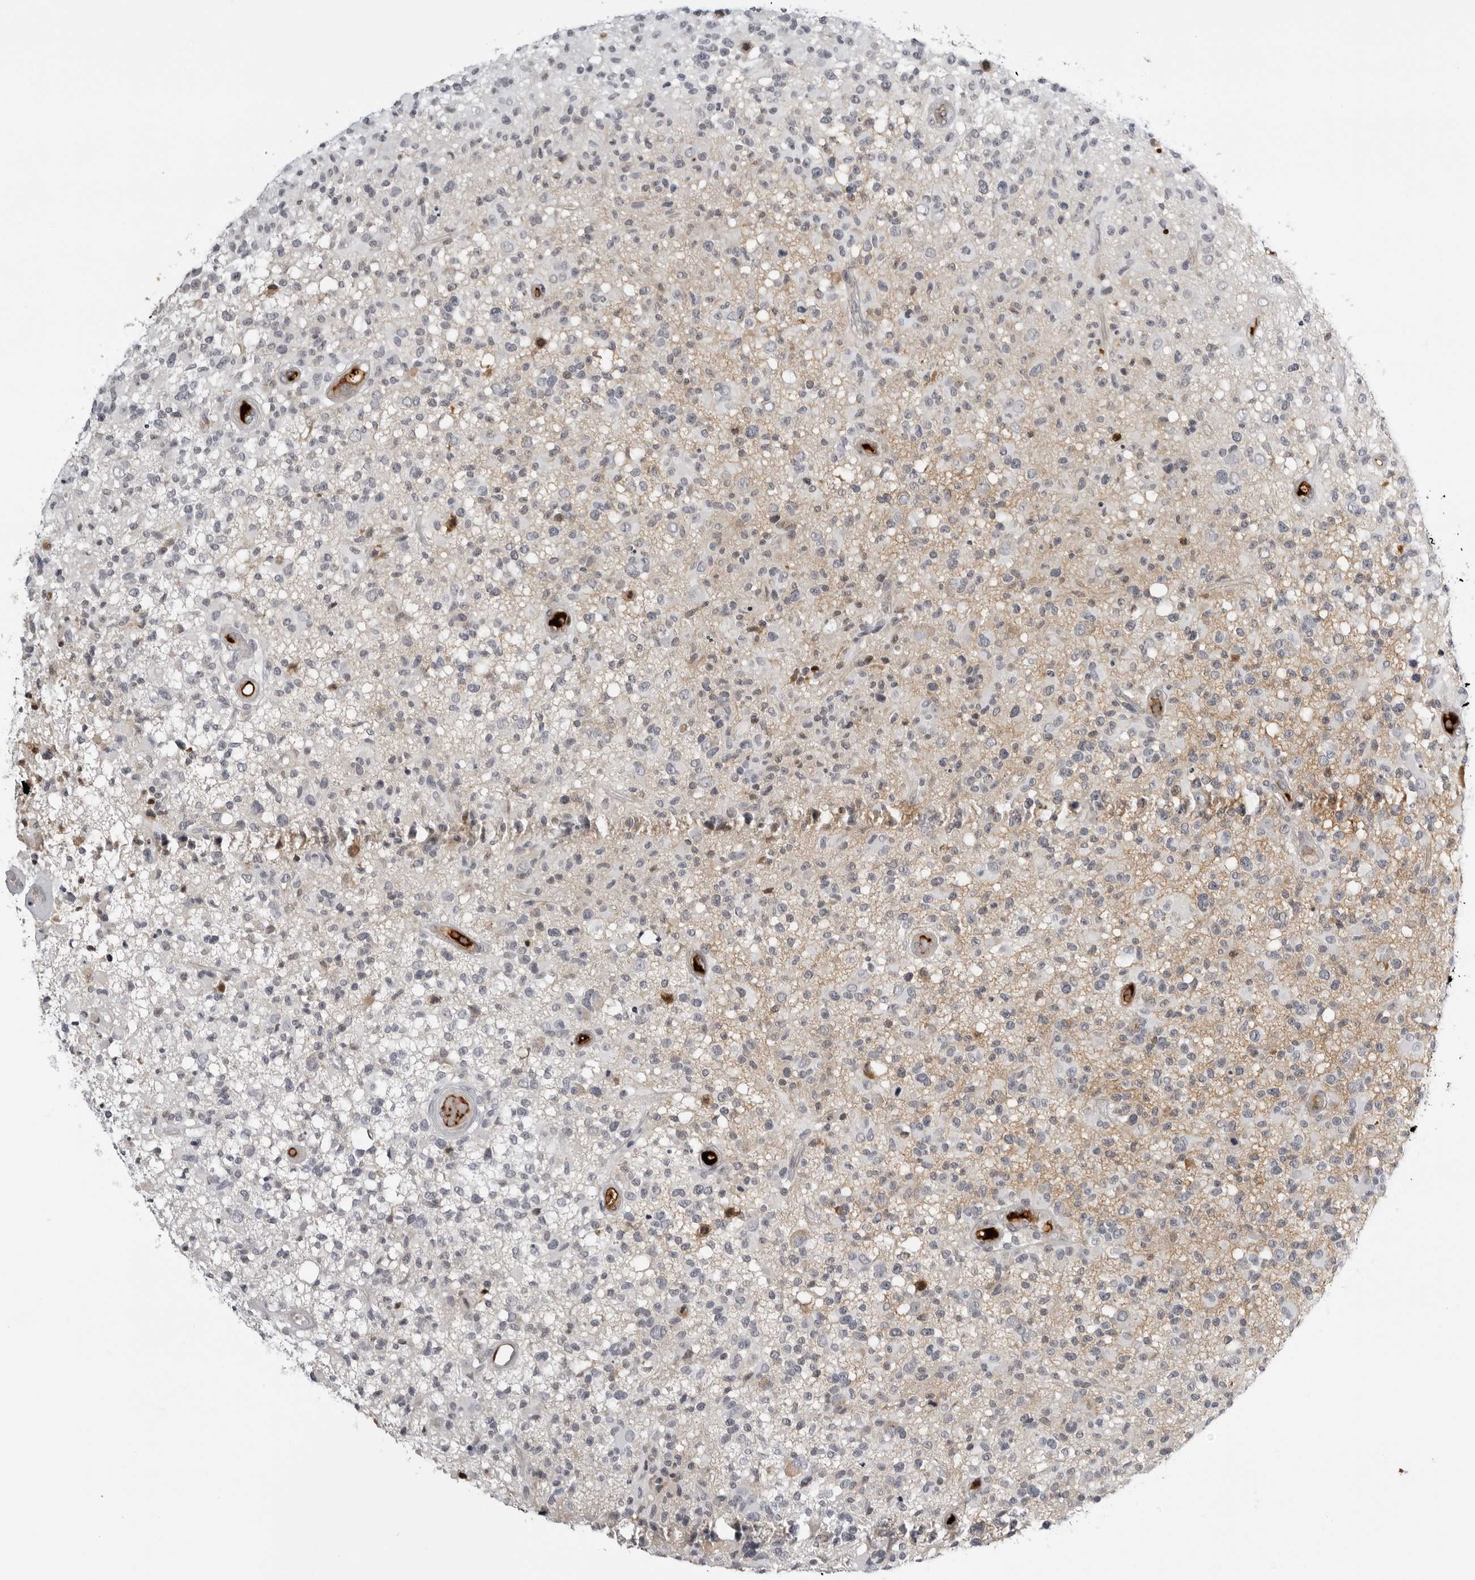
{"staining": {"intensity": "negative", "quantity": "none", "location": "none"}, "tissue": "glioma", "cell_type": "Tumor cells", "image_type": "cancer", "snomed": [{"axis": "morphology", "description": "Glioma, malignant, High grade"}, {"axis": "morphology", "description": "Glioblastoma, NOS"}, {"axis": "topography", "description": "Brain"}], "caption": "This is a histopathology image of immunohistochemistry (IHC) staining of glioma, which shows no staining in tumor cells.", "gene": "SERPINF2", "patient": {"sex": "male", "age": 60}}